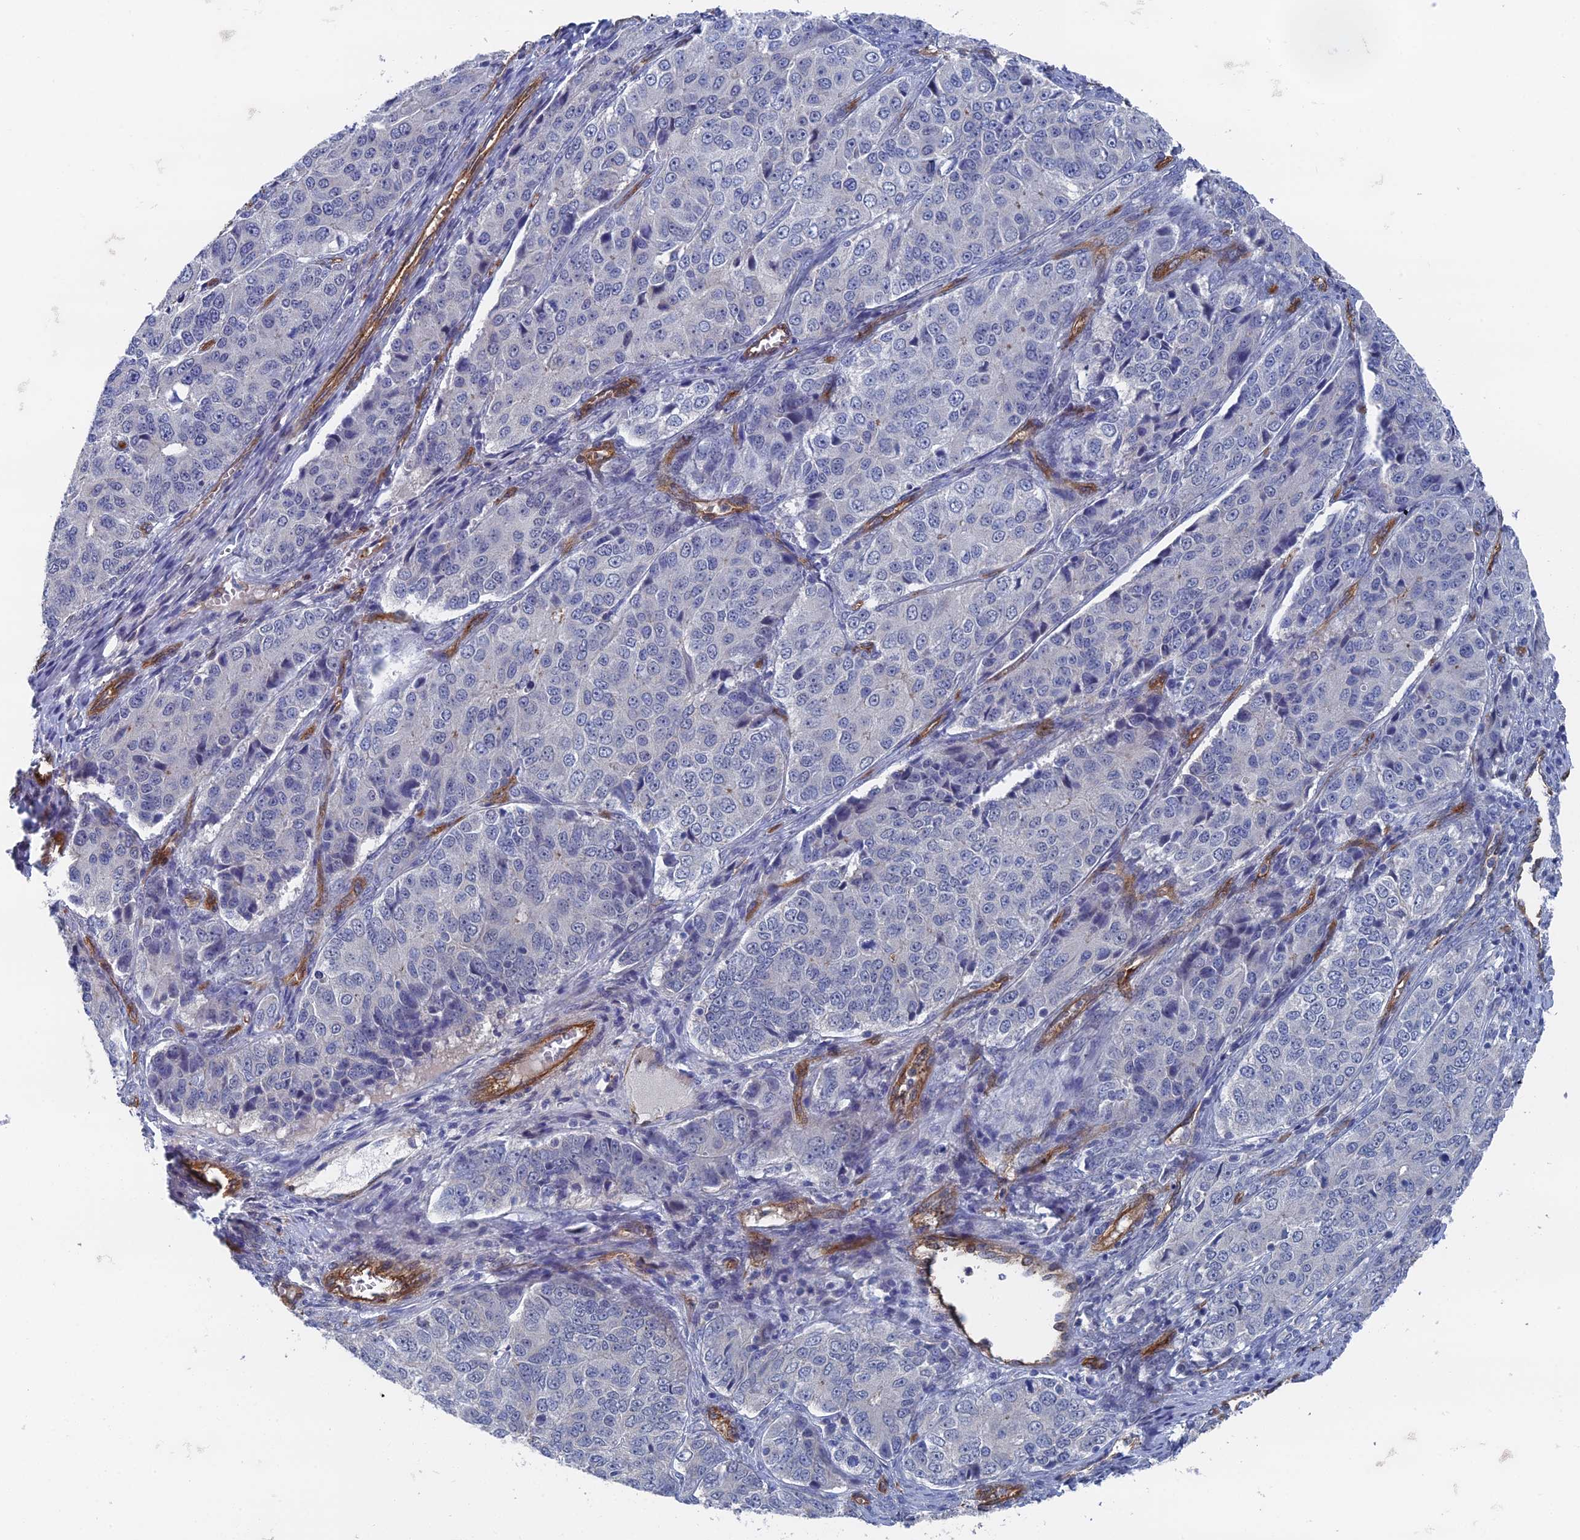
{"staining": {"intensity": "negative", "quantity": "none", "location": "none"}, "tissue": "ovarian cancer", "cell_type": "Tumor cells", "image_type": "cancer", "snomed": [{"axis": "morphology", "description": "Carcinoma, endometroid"}, {"axis": "topography", "description": "Ovary"}], "caption": "Immunohistochemistry histopathology image of ovarian cancer (endometroid carcinoma) stained for a protein (brown), which shows no expression in tumor cells. (DAB IHC, high magnification).", "gene": "ARAP3", "patient": {"sex": "female", "age": 51}}